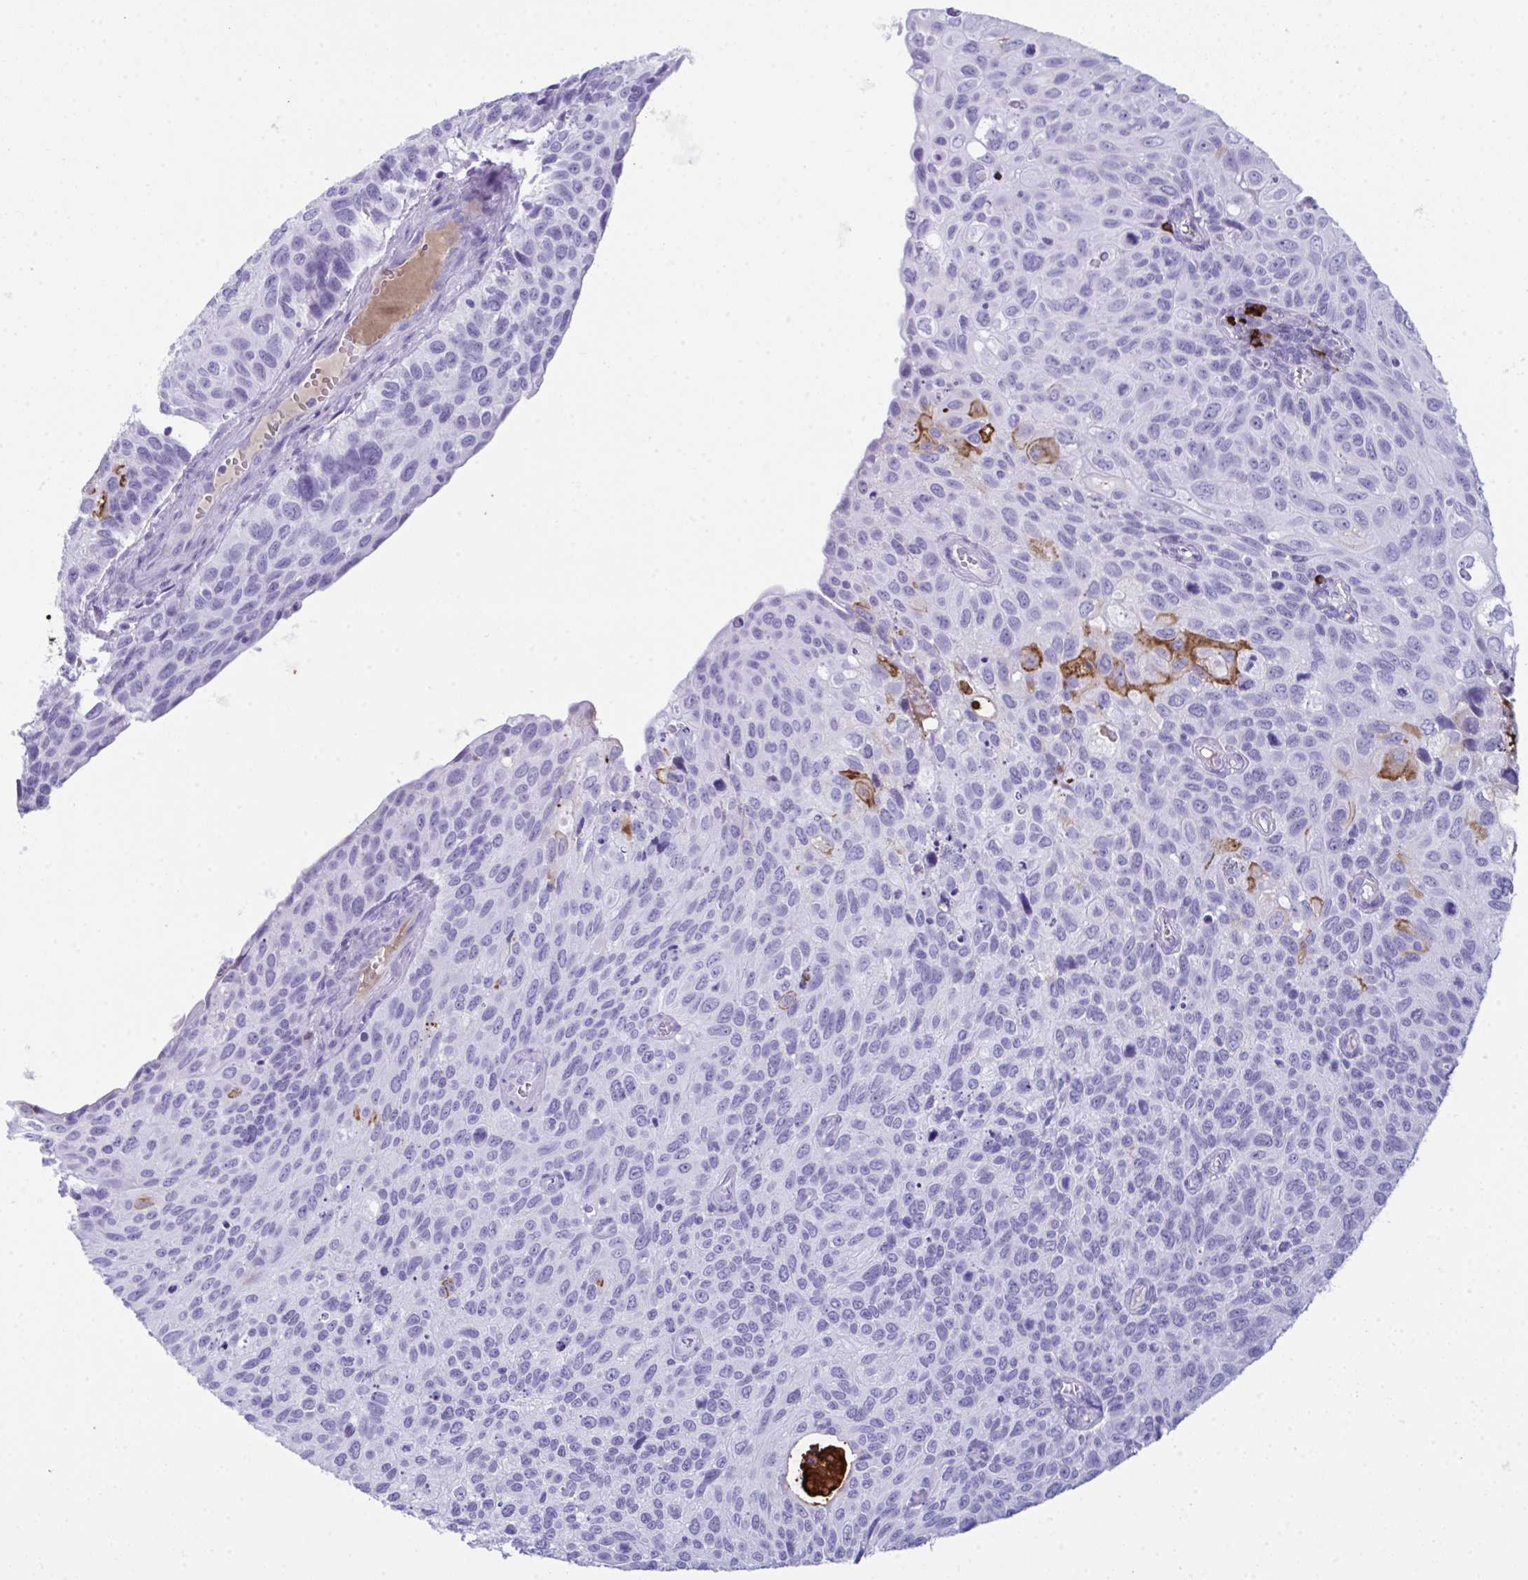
{"staining": {"intensity": "moderate", "quantity": "<25%", "location": "cytoplasmic/membranous"}, "tissue": "cervical cancer", "cell_type": "Tumor cells", "image_type": "cancer", "snomed": [{"axis": "morphology", "description": "Squamous cell carcinoma, NOS"}, {"axis": "topography", "description": "Cervix"}], "caption": "Cervical cancer was stained to show a protein in brown. There is low levels of moderate cytoplasmic/membranous expression in about <25% of tumor cells. Ihc stains the protein in brown and the nuclei are stained blue.", "gene": "JCHAIN", "patient": {"sex": "female", "age": 70}}